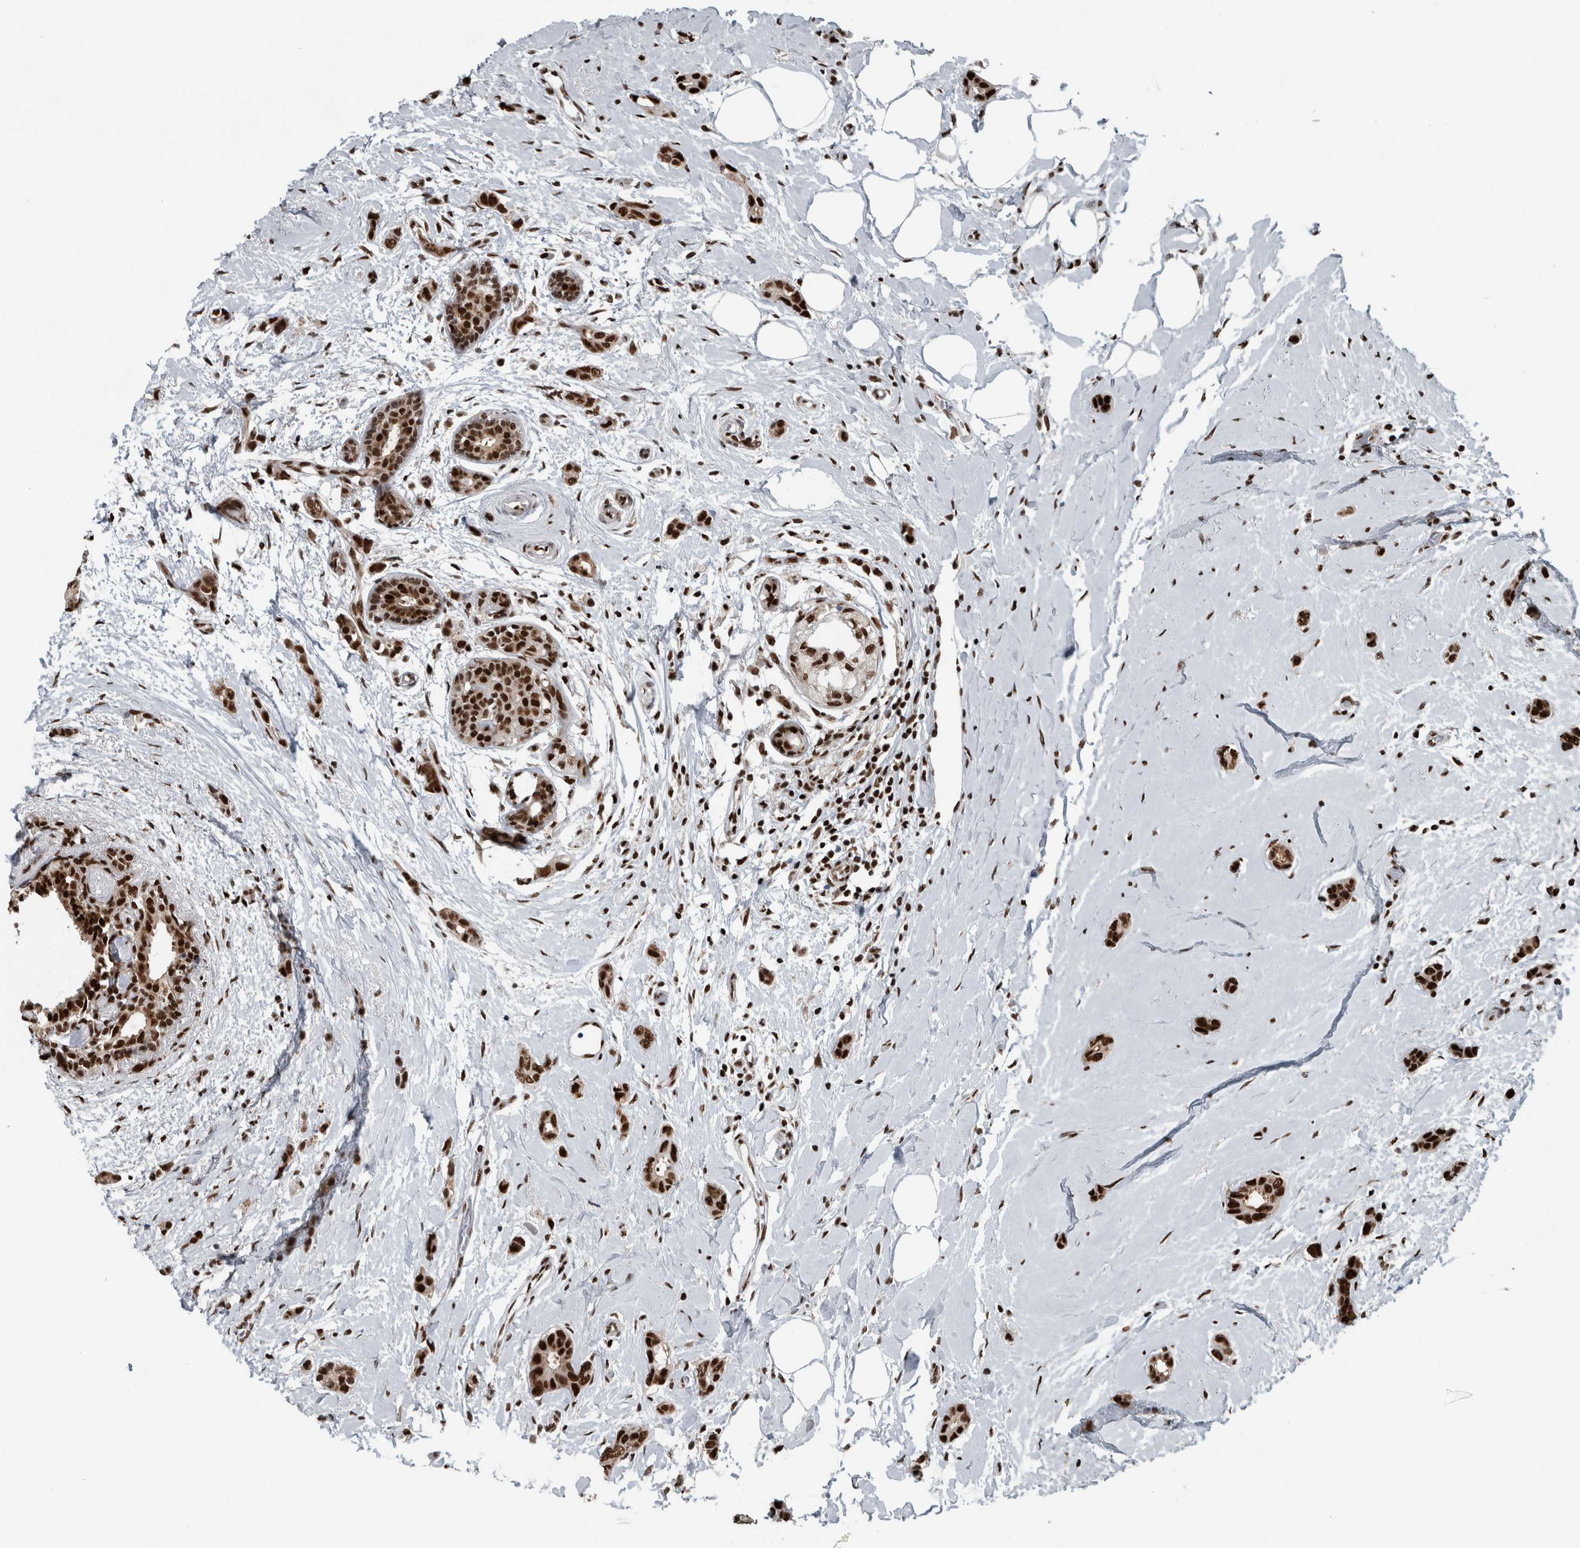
{"staining": {"intensity": "strong", "quantity": ">75%", "location": "nuclear"}, "tissue": "breast cancer", "cell_type": "Tumor cells", "image_type": "cancer", "snomed": [{"axis": "morphology", "description": "Duct carcinoma"}, {"axis": "topography", "description": "Breast"}], "caption": "Breast cancer stained with immunohistochemistry (IHC) reveals strong nuclear staining in approximately >75% of tumor cells.", "gene": "DNMT3A", "patient": {"sex": "female", "age": 55}}